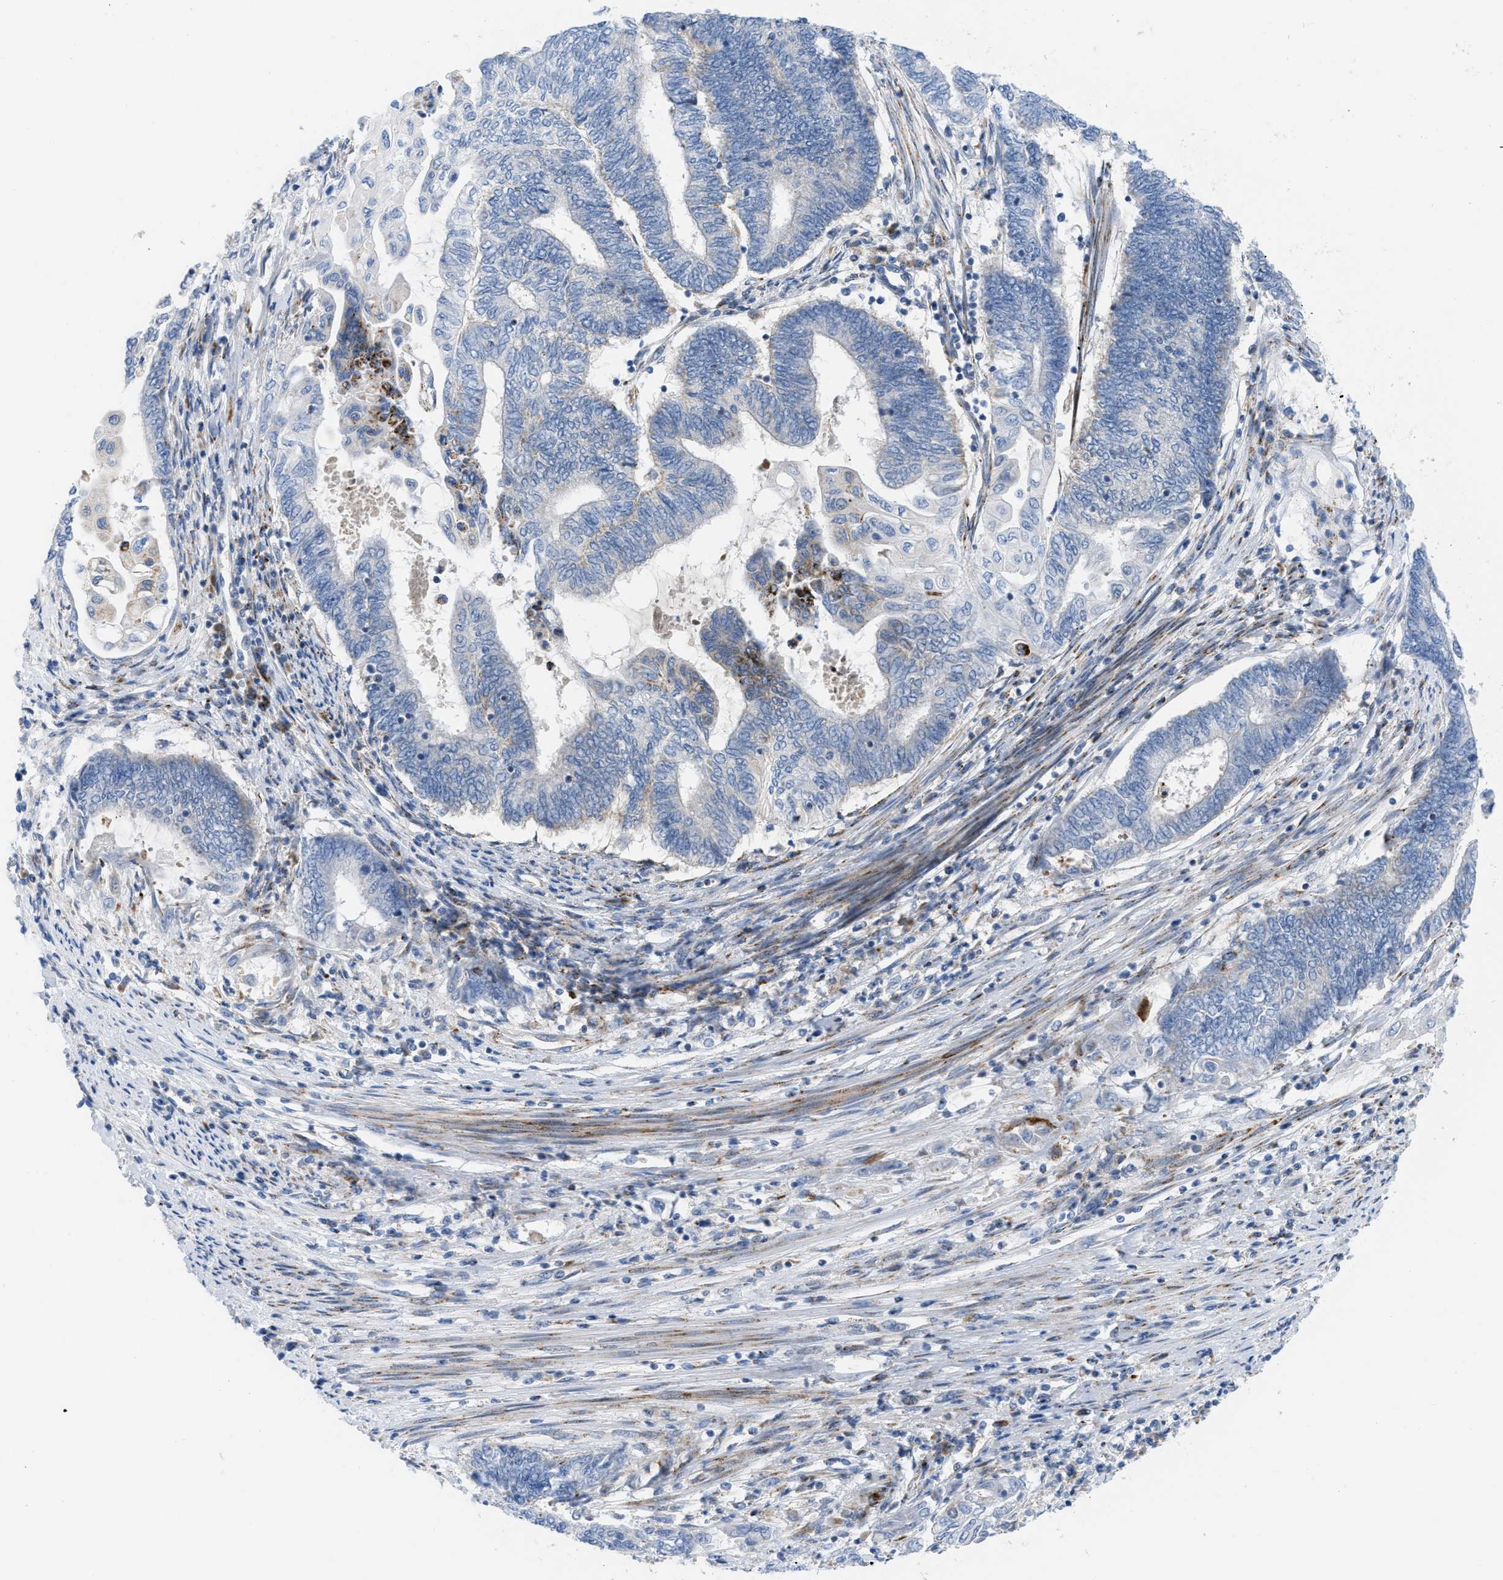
{"staining": {"intensity": "negative", "quantity": "none", "location": "none"}, "tissue": "endometrial cancer", "cell_type": "Tumor cells", "image_type": "cancer", "snomed": [{"axis": "morphology", "description": "Adenocarcinoma, NOS"}, {"axis": "topography", "description": "Uterus"}, {"axis": "topography", "description": "Endometrium"}], "caption": "DAB immunohistochemical staining of human endometrial cancer displays no significant positivity in tumor cells.", "gene": "RBBP9", "patient": {"sex": "female", "age": 70}}